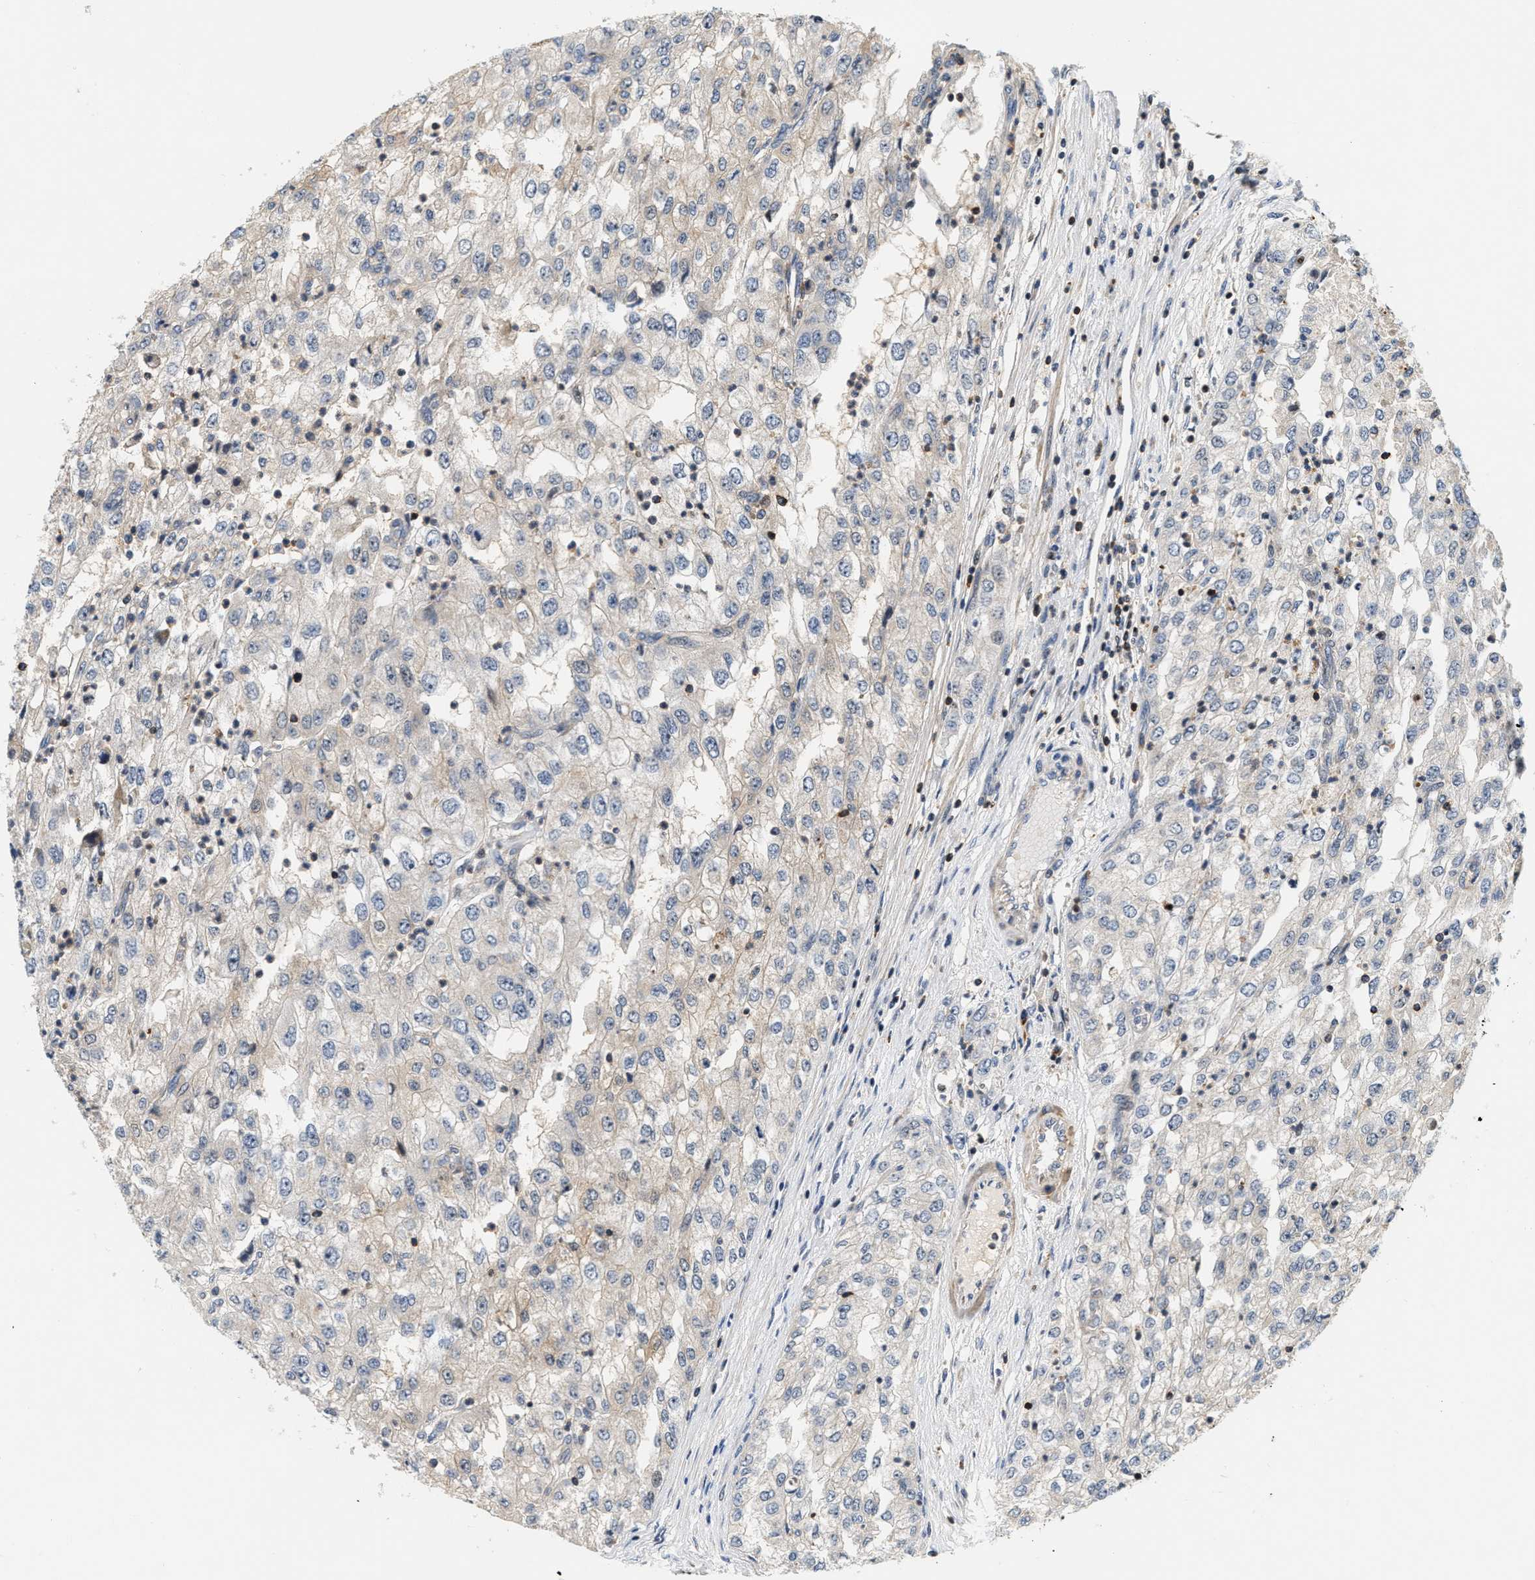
{"staining": {"intensity": "weak", "quantity": "<25%", "location": "cytoplasmic/membranous"}, "tissue": "renal cancer", "cell_type": "Tumor cells", "image_type": "cancer", "snomed": [{"axis": "morphology", "description": "Adenocarcinoma, NOS"}, {"axis": "topography", "description": "Kidney"}], "caption": "DAB immunohistochemical staining of adenocarcinoma (renal) reveals no significant positivity in tumor cells.", "gene": "SAMD9", "patient": {"sex": "female", "age": 54}}